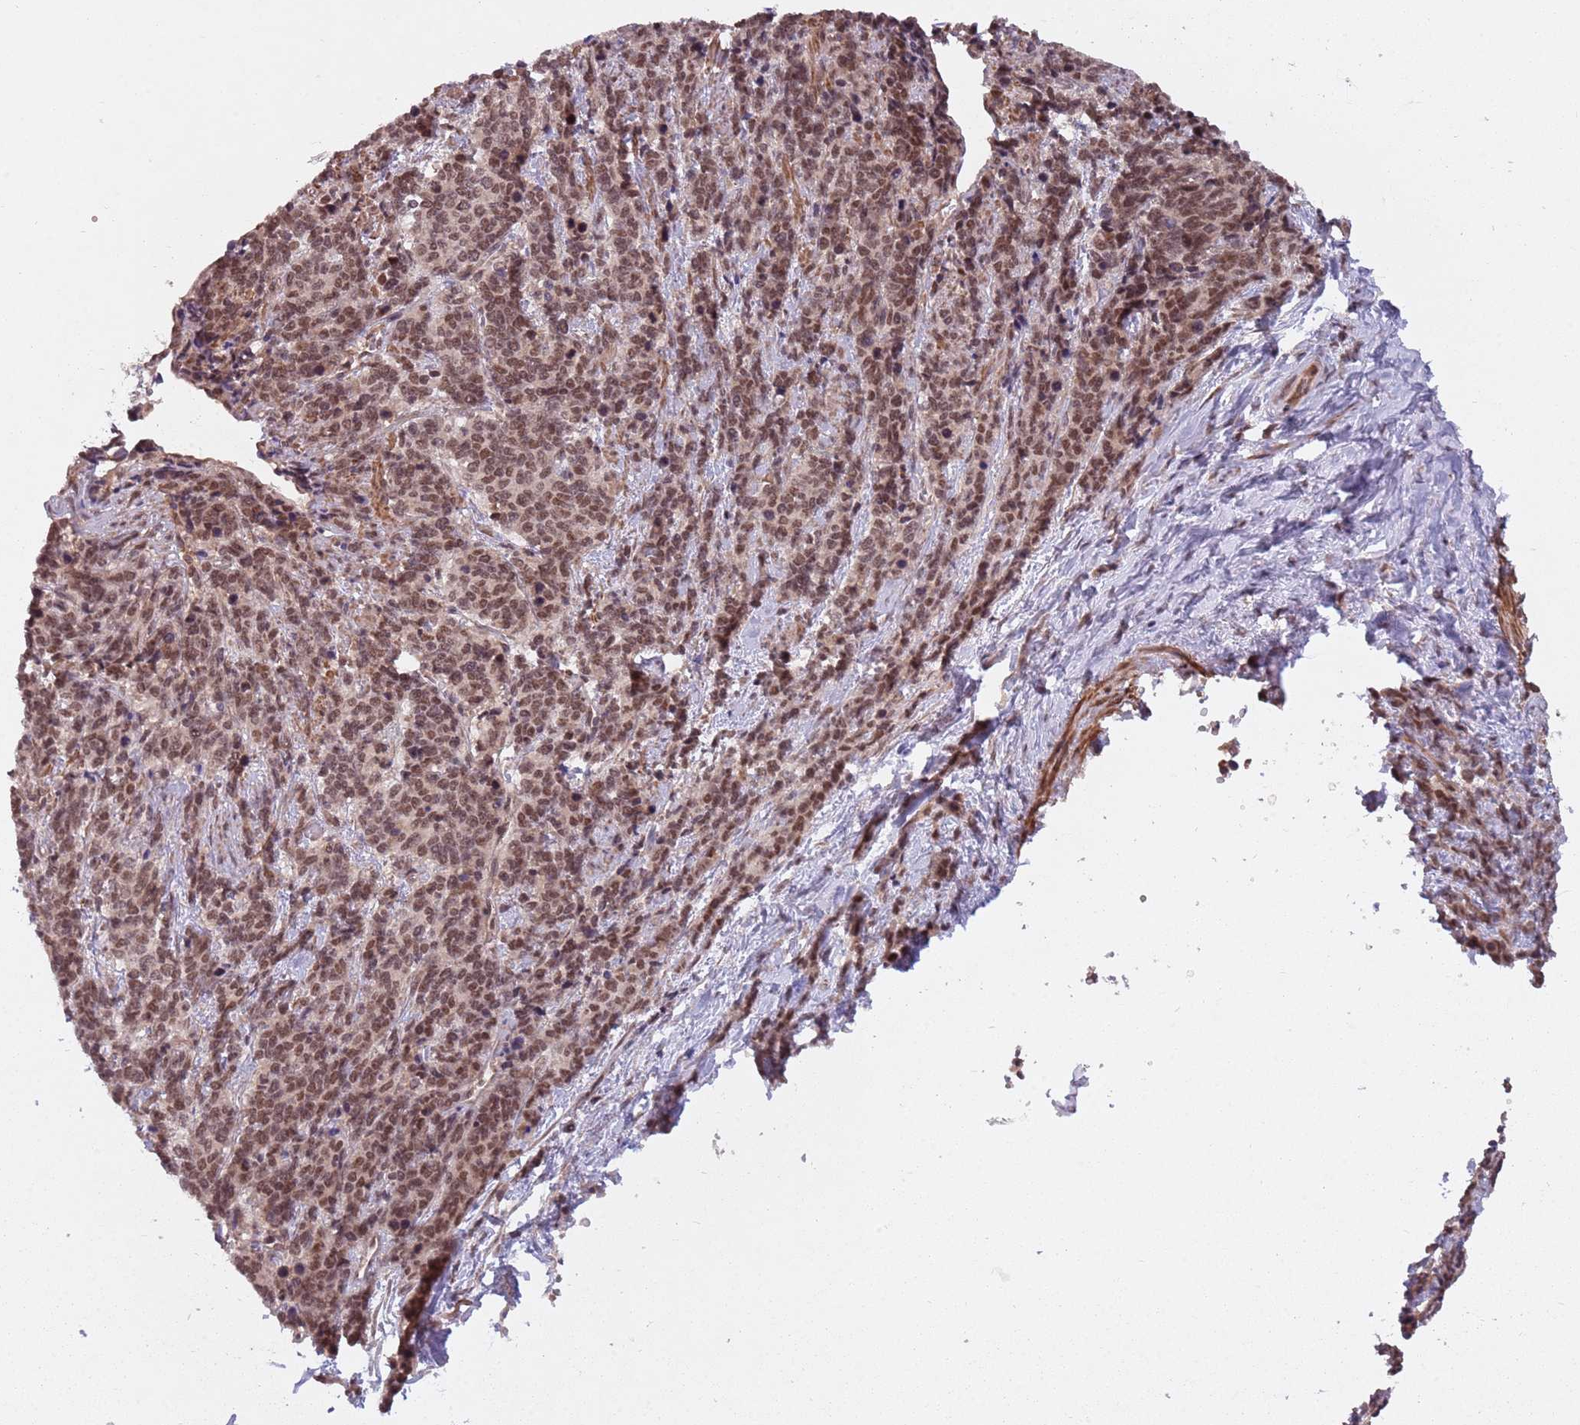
{"staining": {"intensity": "moderate", "quantity": ">75%", "location": "nuclear"}, "tissue": "cervical cancer", "cell_type": "Tumor cells", "image_type": "cancer", "snomed": [{"axis": "morphology", "description": "Squamous cell carcinoma, NOS"}, {"axis": "topography", "description": "Cervix"}], "caption": "Protein staining by immunohistochemistry reveals moderate nuclear staining in approximately >75% of tumor cells in squamous cell carcinoma (cervical). (DAB (3,3'-diaminobenzidine) IHC with brightfield microscopy, high magnification).", "gene": "SUDS3", "patient": {"sex": "female", "age": 60}}